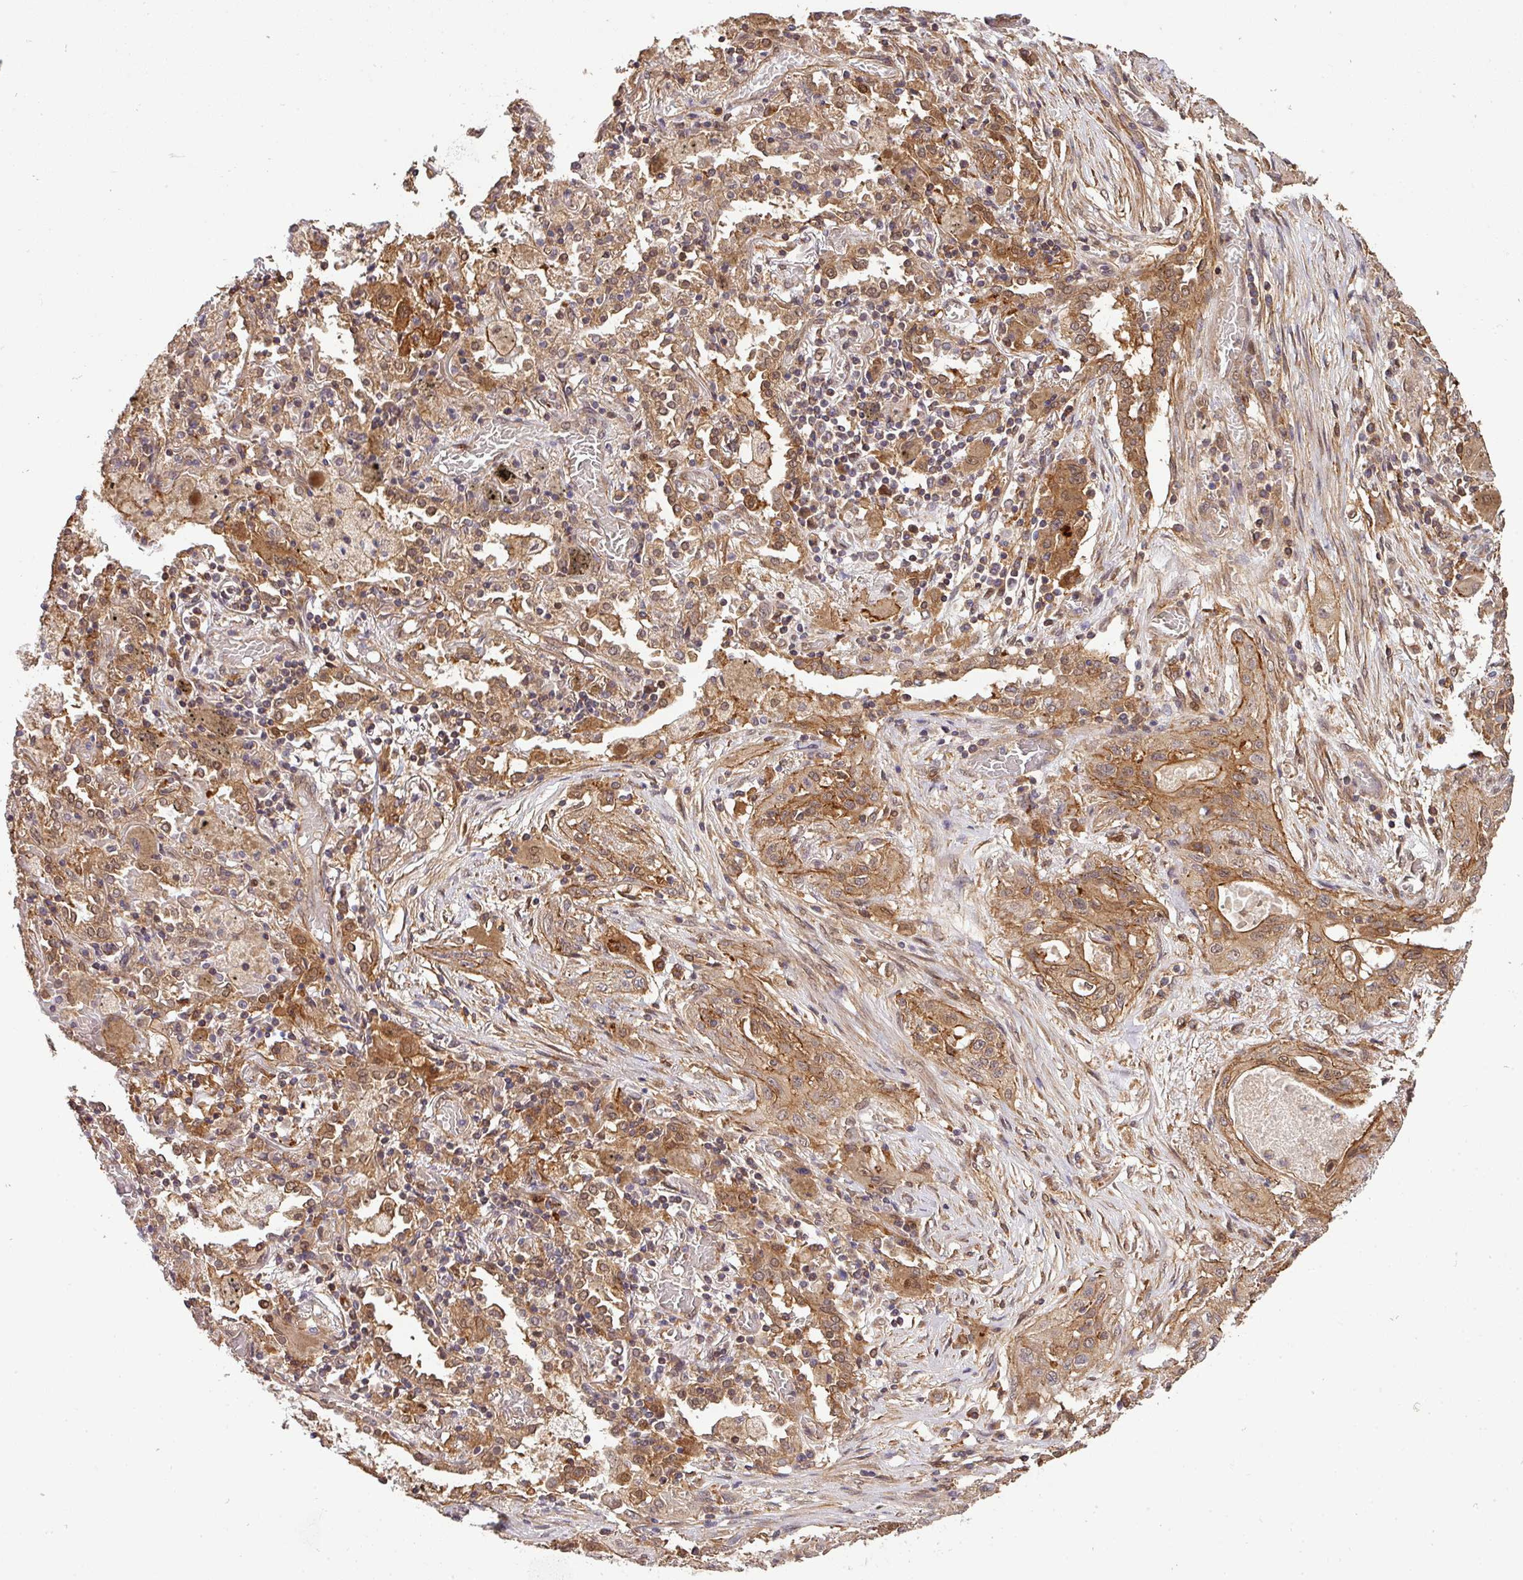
{"staining": {"intensity": "moderate", "quantity": ">75%", "location": "cytoplasmic/membranous,nuclear"}, "tissue": "lung cancer", "cell_type": "Tumor cells", "image_type": "cancer", "snomed": [{"axis": "morphology", "description": "Squamous cell carcinoma, NOS"}, {"axis": "topography", "description": "Lung"}], "caption": "Immunohistochemical staining of squamous cell carcinoma (lung) exhibits medium levels of moderate cytoplasmic/membranous and nuclear protein positivity in approximately >75% of tumor cells. The staining was performed using DAB, with brown indicating positive protein expression. Nuclei are stained blue with hematoxylin.", "gene": "ARPIN", "patient": {"sex": "female", "age": 47}}